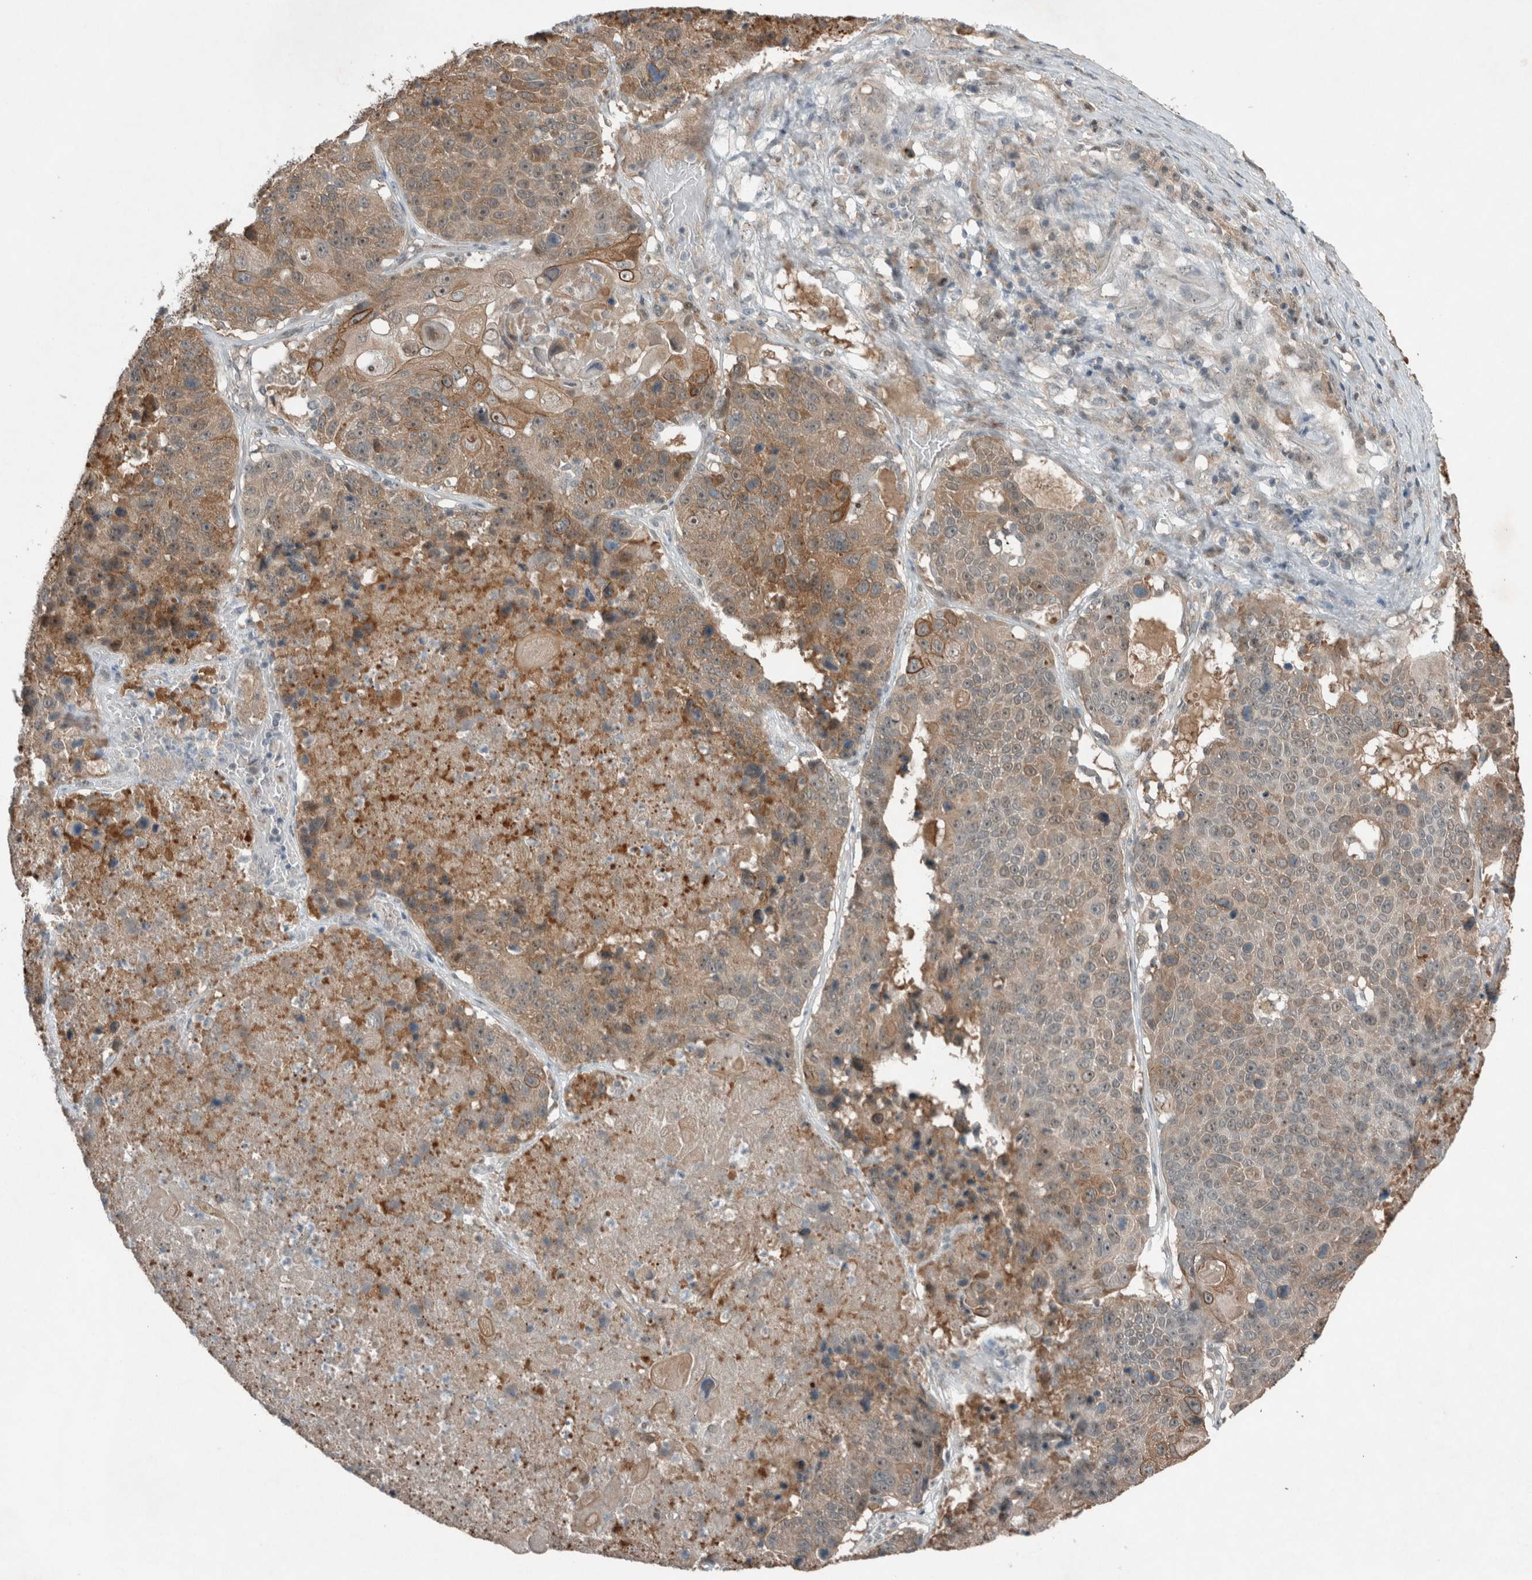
{"staining": {"intensity": "moderate", "quantity": "25%-75%", "location": "cytoplasmic/membranous"}, "tissue": "lung cancer", "cell_type": "Tumor cells", "image_type": "cancer", "snomed": [{"axis": "morphology", "description": "Squamous cell carcinoma, NOS"}, {"axis": "topography", "description": "Lung"}], "caption": "Immunohistochemical staining of human lung squamous cell carcinoma reveals medium levels of moderate cytoplasmic/membranous protein positivity in about 25%-75% of tumor cells.", "gene": "RALGDS", "patient": {"sex": "male", "age": 61}}